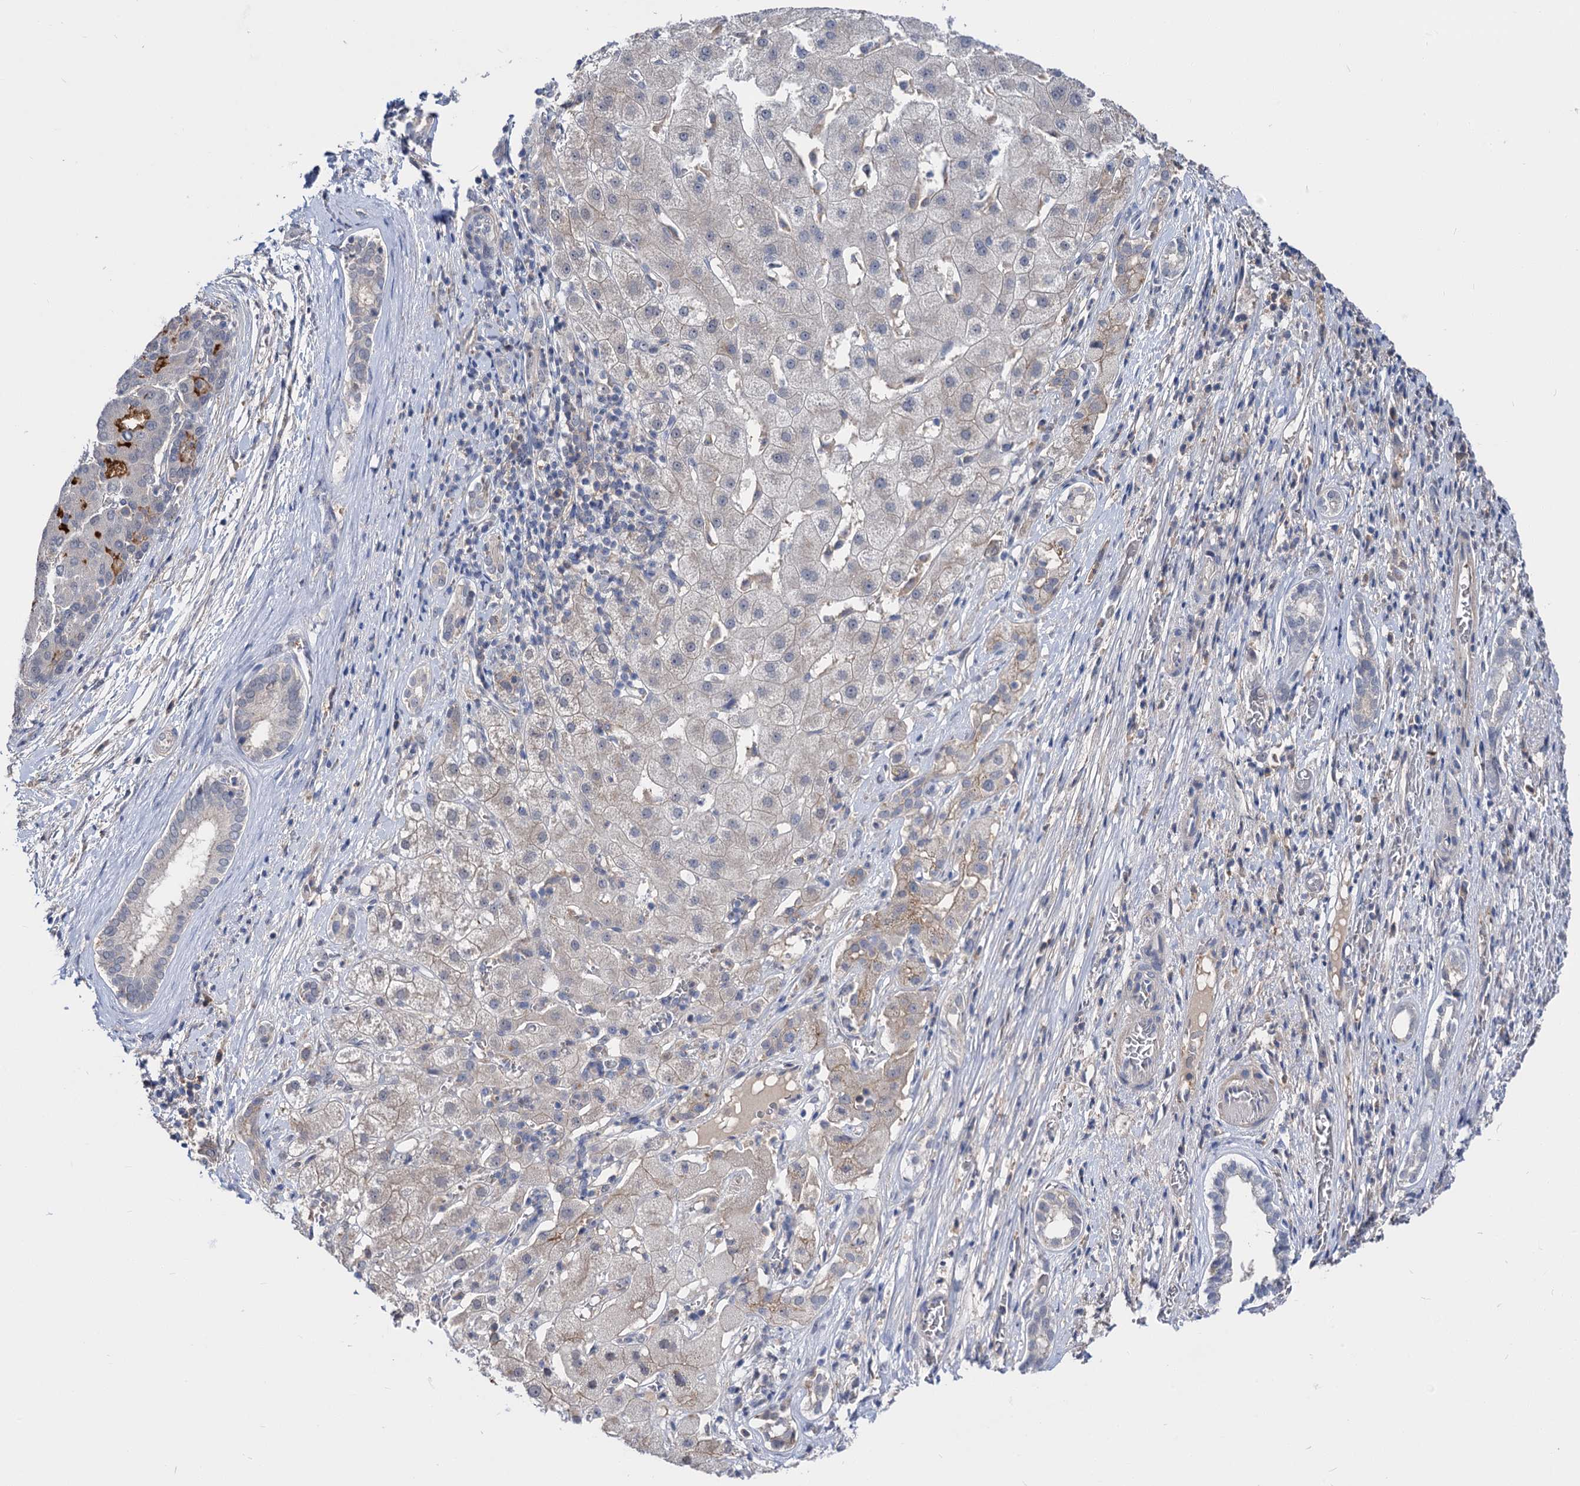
{"staining": {"intensity": "moderate", "quantity": "<25%", "location": "cytoplasmic/membranous"}, "tissue": "liver cancer", "cell_type": "Tumor cells", "image_type": "cancer", "snomed": [{"axis": "morphology", "description": "Carcinoma, Hepatocellular, NOS"}, {"axis": "topography", "description": "Liver"}], "caption": "Tumor cells reveal moderate cytoplasmic/membranous staining in about <25% of cells in liver cancer (hepatocellular carcinoma). The staining was performed using DAB (3,3'-diaminobenzidine) to visualize the protein expression in brown, while the nuclei were stained in blue with hematoxylin (Magnification: 20x).", "gene": "NEK10", "patient": {"sex": "male", "age": 65}}